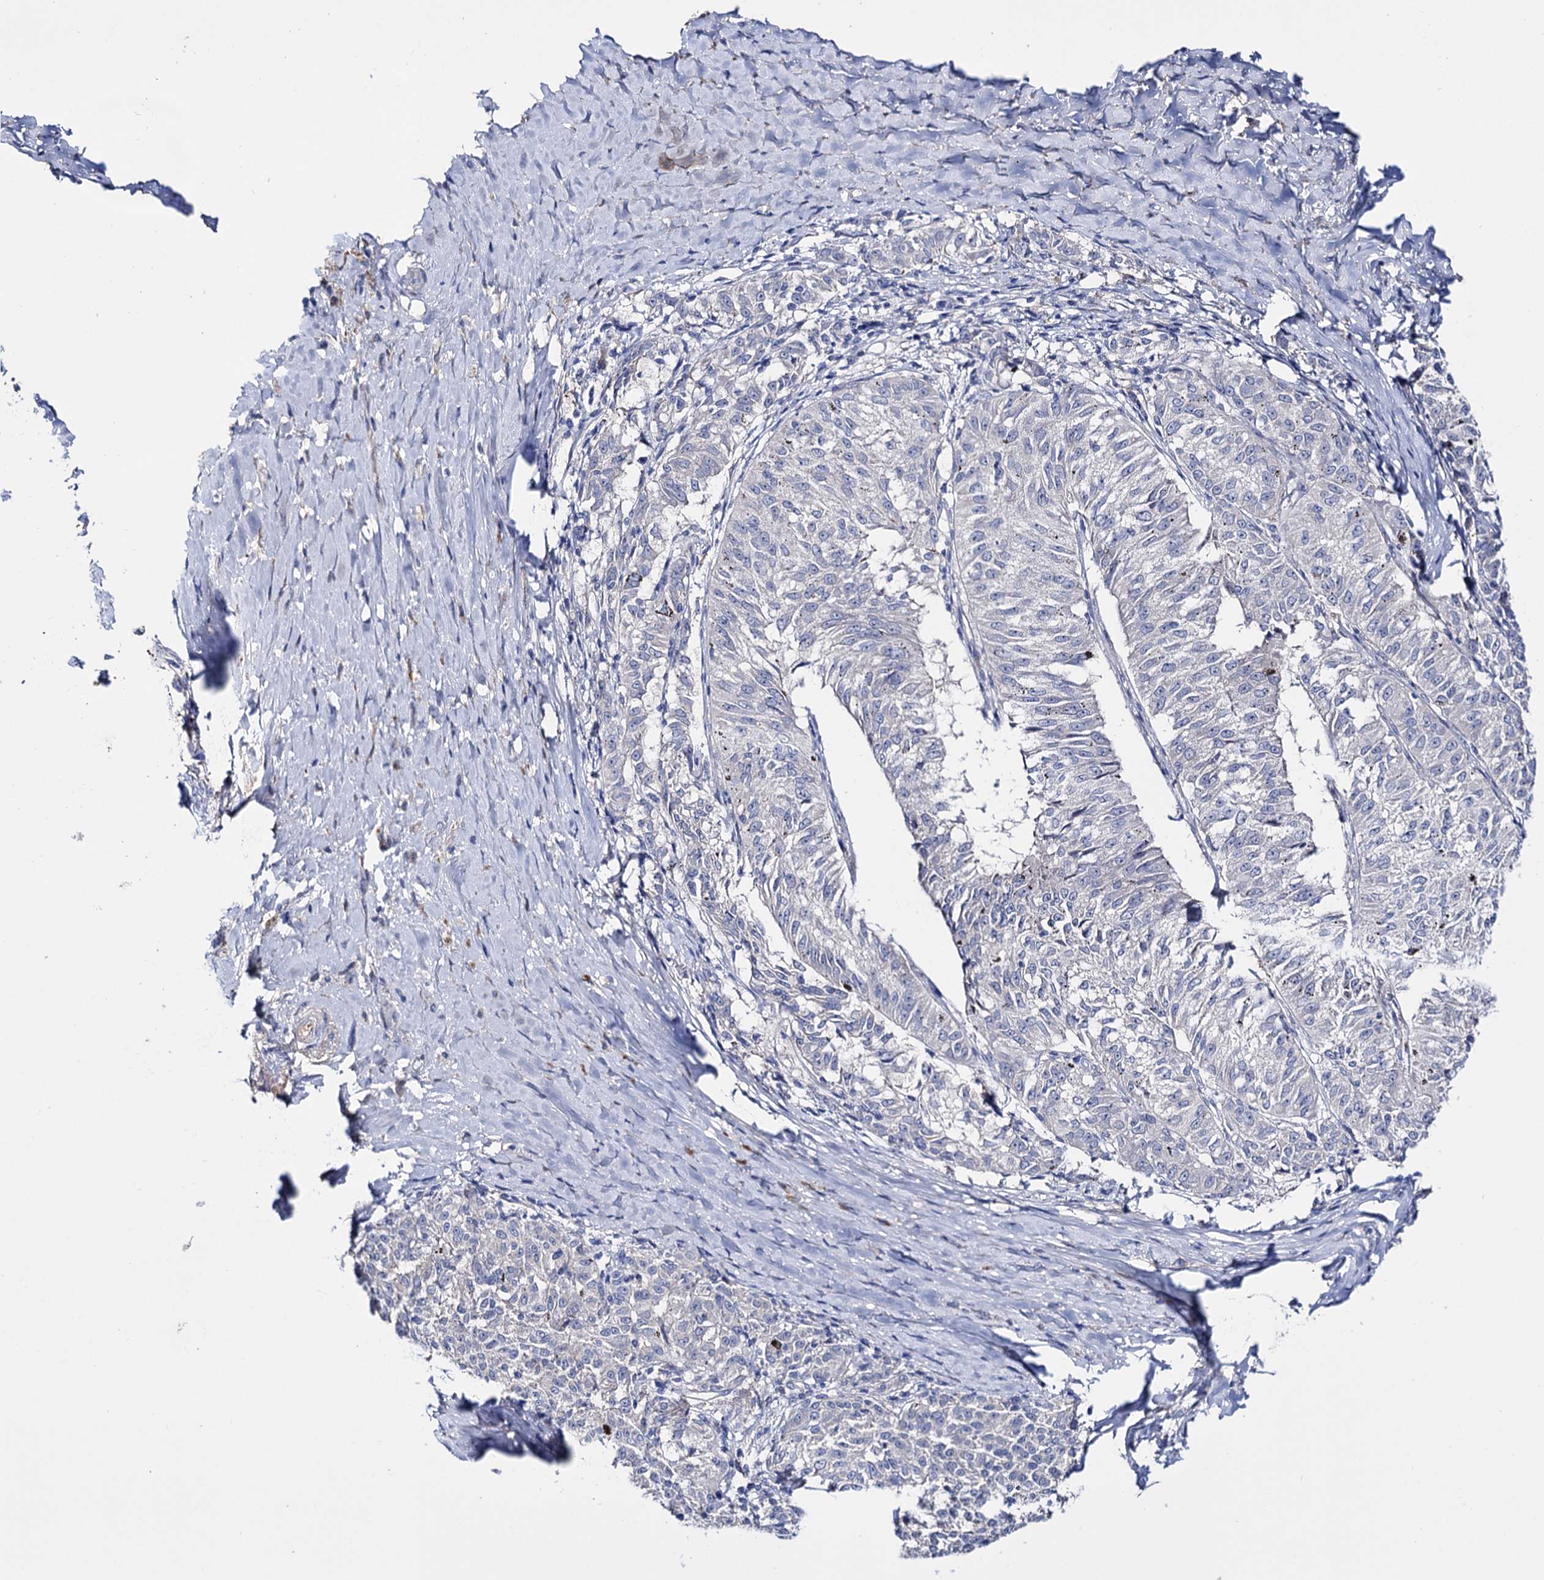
{"staining": {"intensity": "negative", "quantity": "none", "location": "none"}, "tissue": "melanoma", "cell_type": "Tumor cells", "image_type": "cancer", "snomed": [{"axis": "morphology", "description": "Malignant melanoma, NOS"}, {"axis": "topography", "description": "Skin"}], "caption": "Image shows no protein expression in tumor cells of melanoma tissue. The staining was performed using DAB (3,3'-diaminobenzidine) to visualize the protein expression in brown, while the nuclei were stained in blue with hematoxylin (Magnification: 20x).", "gene": "PPP1R32", "patient": {"sex": "female", "age": 72}}